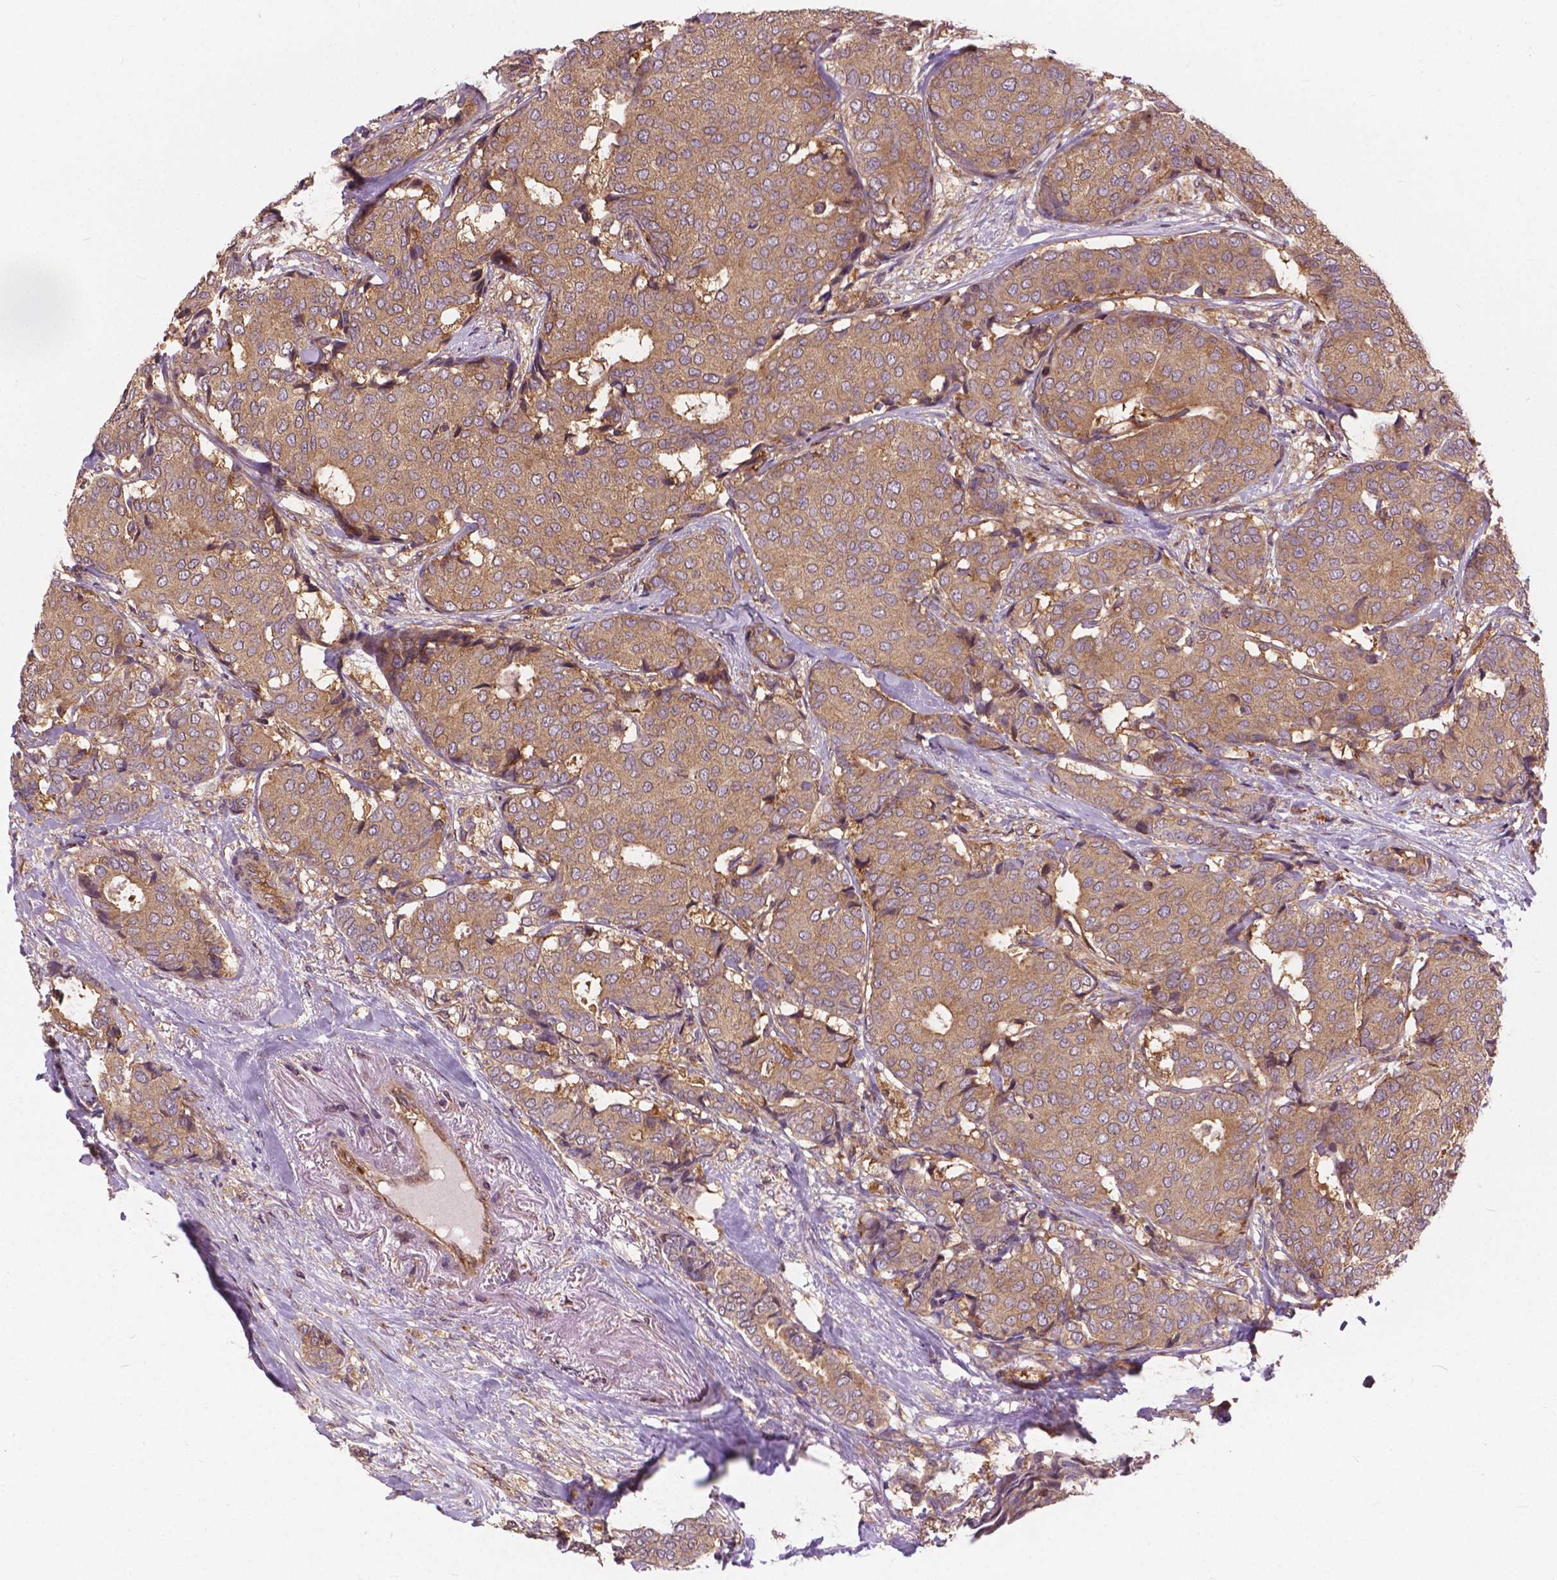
{"staining": {"intensity": "weak", "quantity": ">75%", "location": "cytoplasmic/membranous"}, "tissue": "breast cancer", "cell_type": "Tumor cells", "image_type": "cancer", "snomed": [{"axis": "morphology", "description": "Duct carcinoma"}, {"axis": "topography", "description": "Breast"}], "caption": "Breast cancer (infiltrating ductal carcinoma) stained with IHC exhibits weak cytoplasmic/membranous expression in about >75% of tumor cells. The staining is performed using DAB brown chromogen to label protein expression. The nuclei are counter-stained blue using hematoxylin.", "gene": "MZT1", "patient": {"sex": "female", "age": 75}}